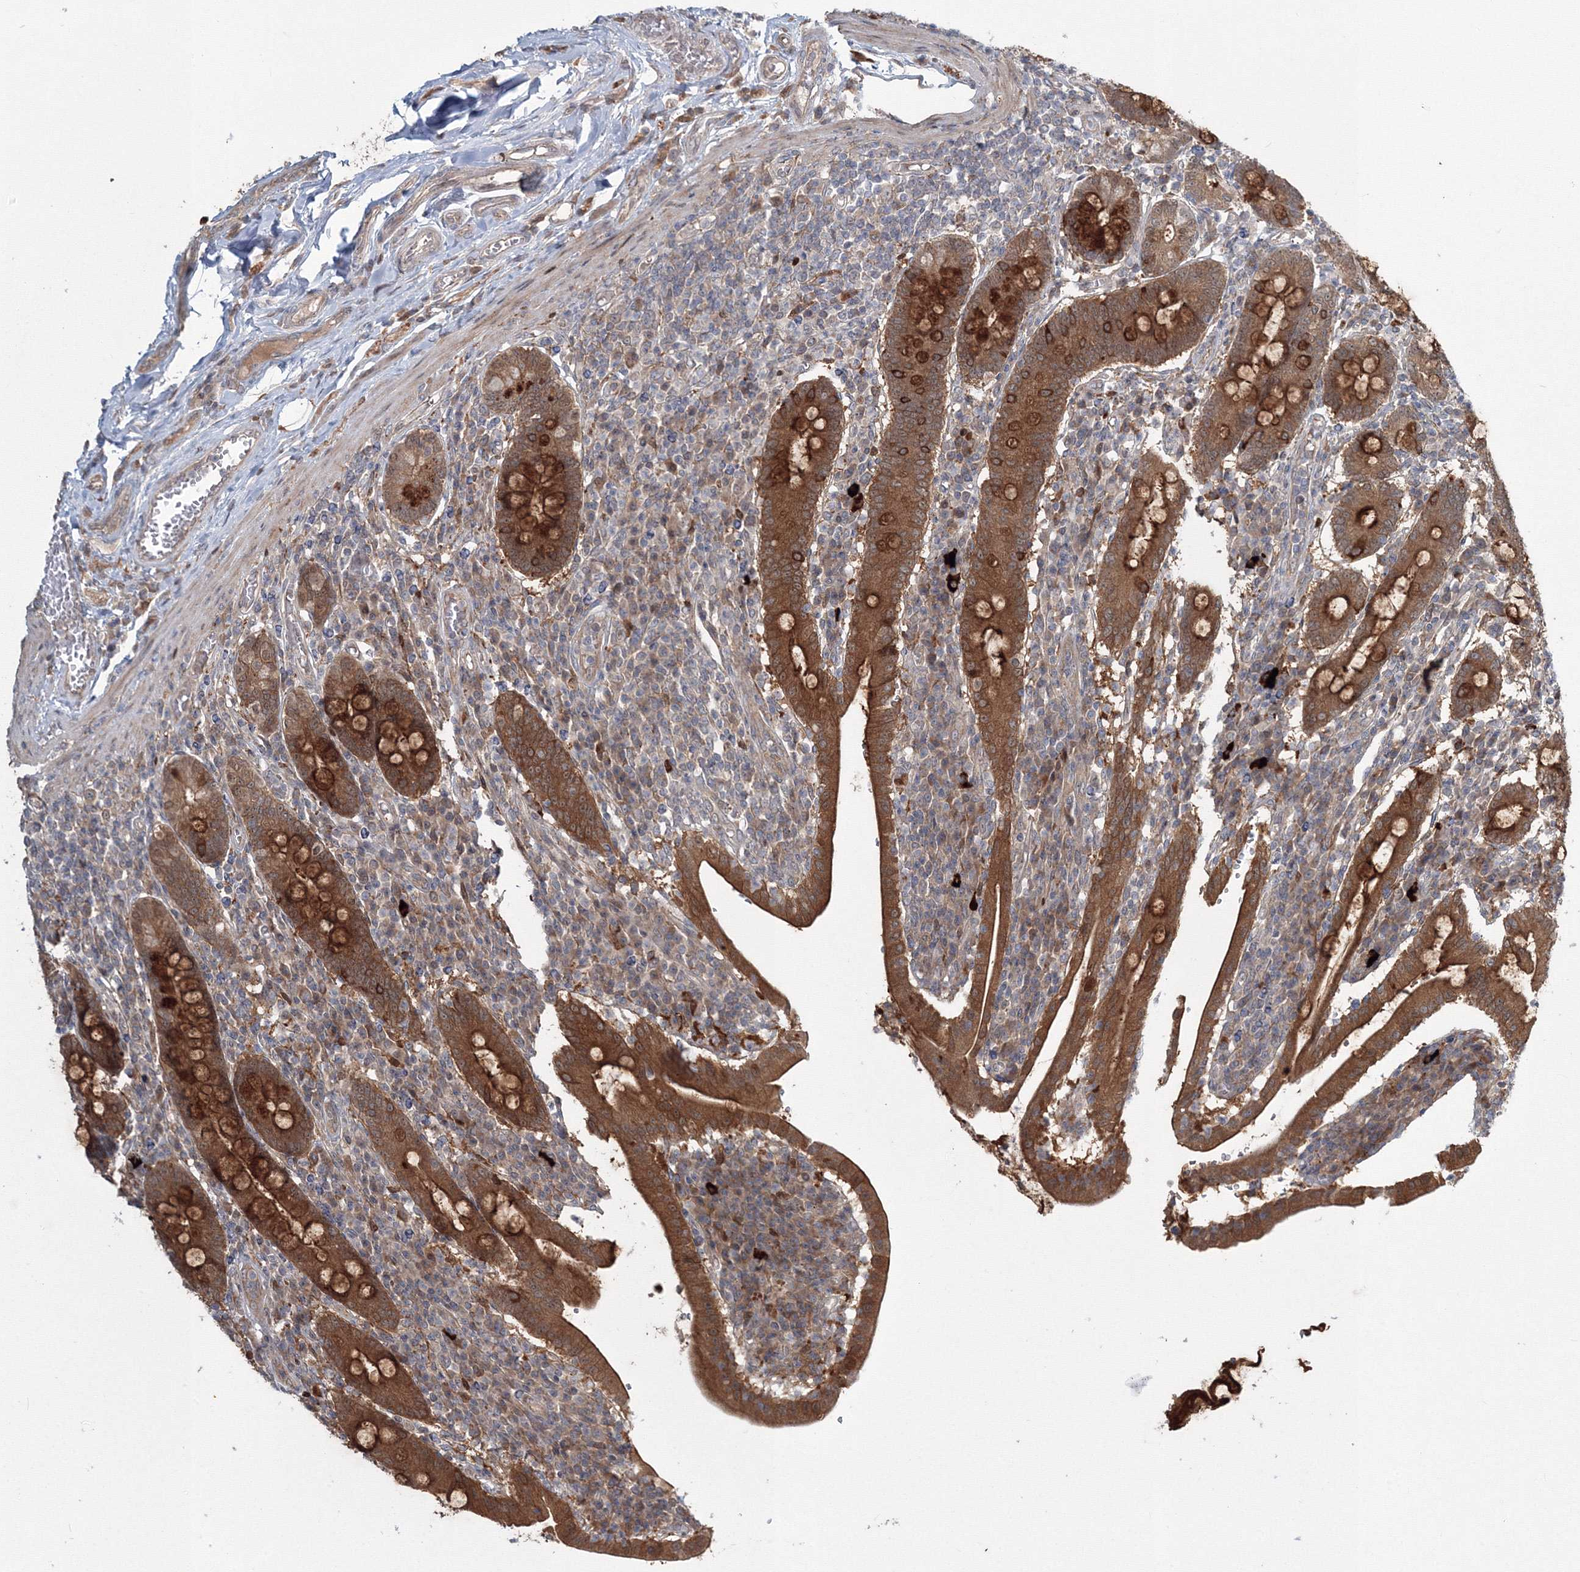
{"staining": {"intensity": "strong", "quantity": ">75%", "location": "cytoplasmic/membranous"}, "tissue": "duodenum", "cell_type": "Glandular cells", "image_type": "normal", "snomed": [{"axis": "morphology", "description": "Normal tissue, NOS"}, {"axis": "morphology", "description": "Adenocarcinoma, NOS"}, {"axis": "topography", "description": "Pancreas"}, {"axis": "topography", "description": "Duodenum"}], "caption": "Immunohistochemistry (IHC) of normal human duodenum displays high levels of strong cytoplasmic/membranous staining in about >75% of glandular cells. The staining was performed using DAB (3,3'-diaminobenzidine), with brown indicating positive protein expression. Nuclei are stained blue with hematoxylin.", "gene": "MKRN2", "patient": {"sex": "male", "age": 50}}